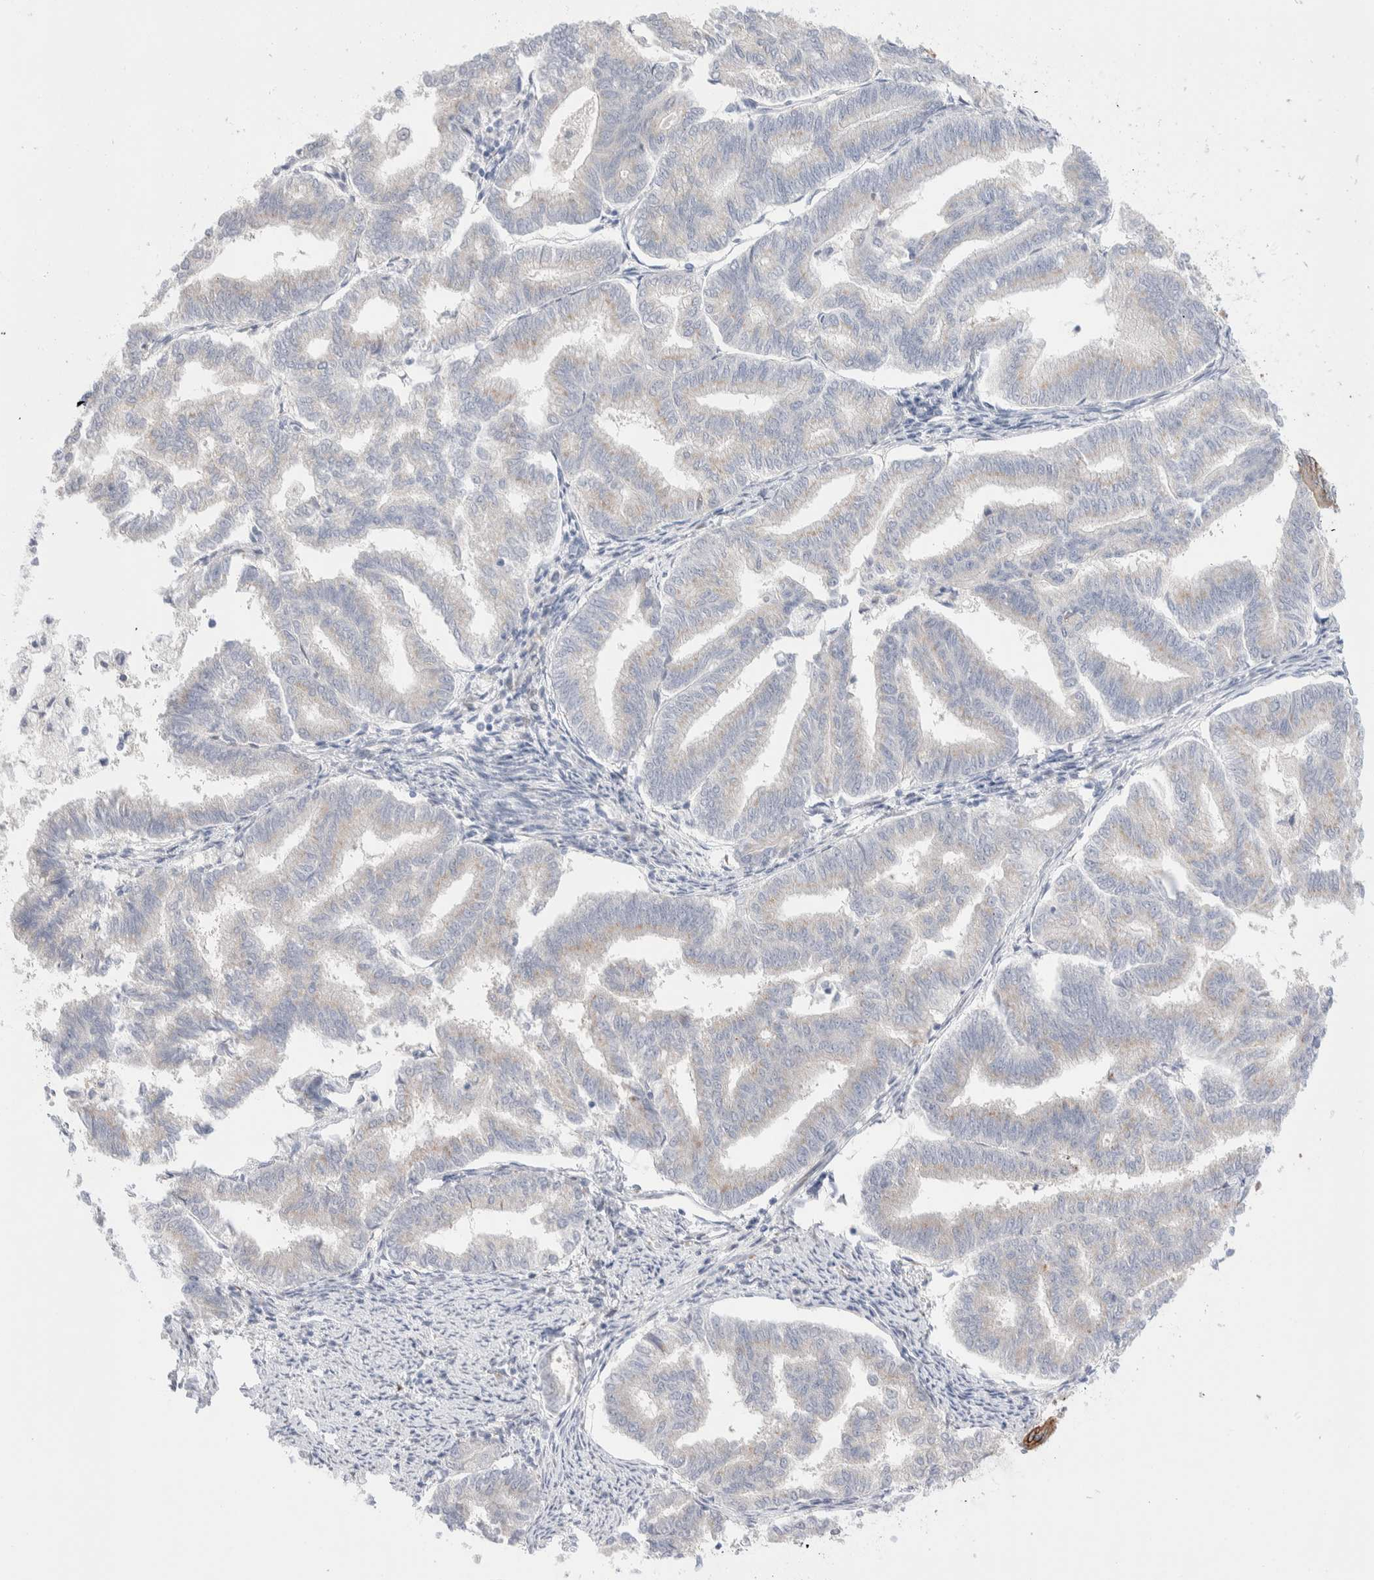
{"staining": {"intensity": "negative", "quantity": "none", "location": "none"}, "tissue": "endometrial cancer", "cell_type": "Tumor cells", "image_type": "cancer", "snomed": [{"axis": "morphology", "description": "Adenocarcinoma, NOS"}, {"axis": "topography", "description": "Endometrium"}], "caption": "Immunohistochemistry histopathology image of human endometrial cancer (adenocarcinoma) stained for a protein (brown), which displays no positivity in tumor cells.", "gene": "C1orf112", "patient": {"sex": "female", "age": 79}}